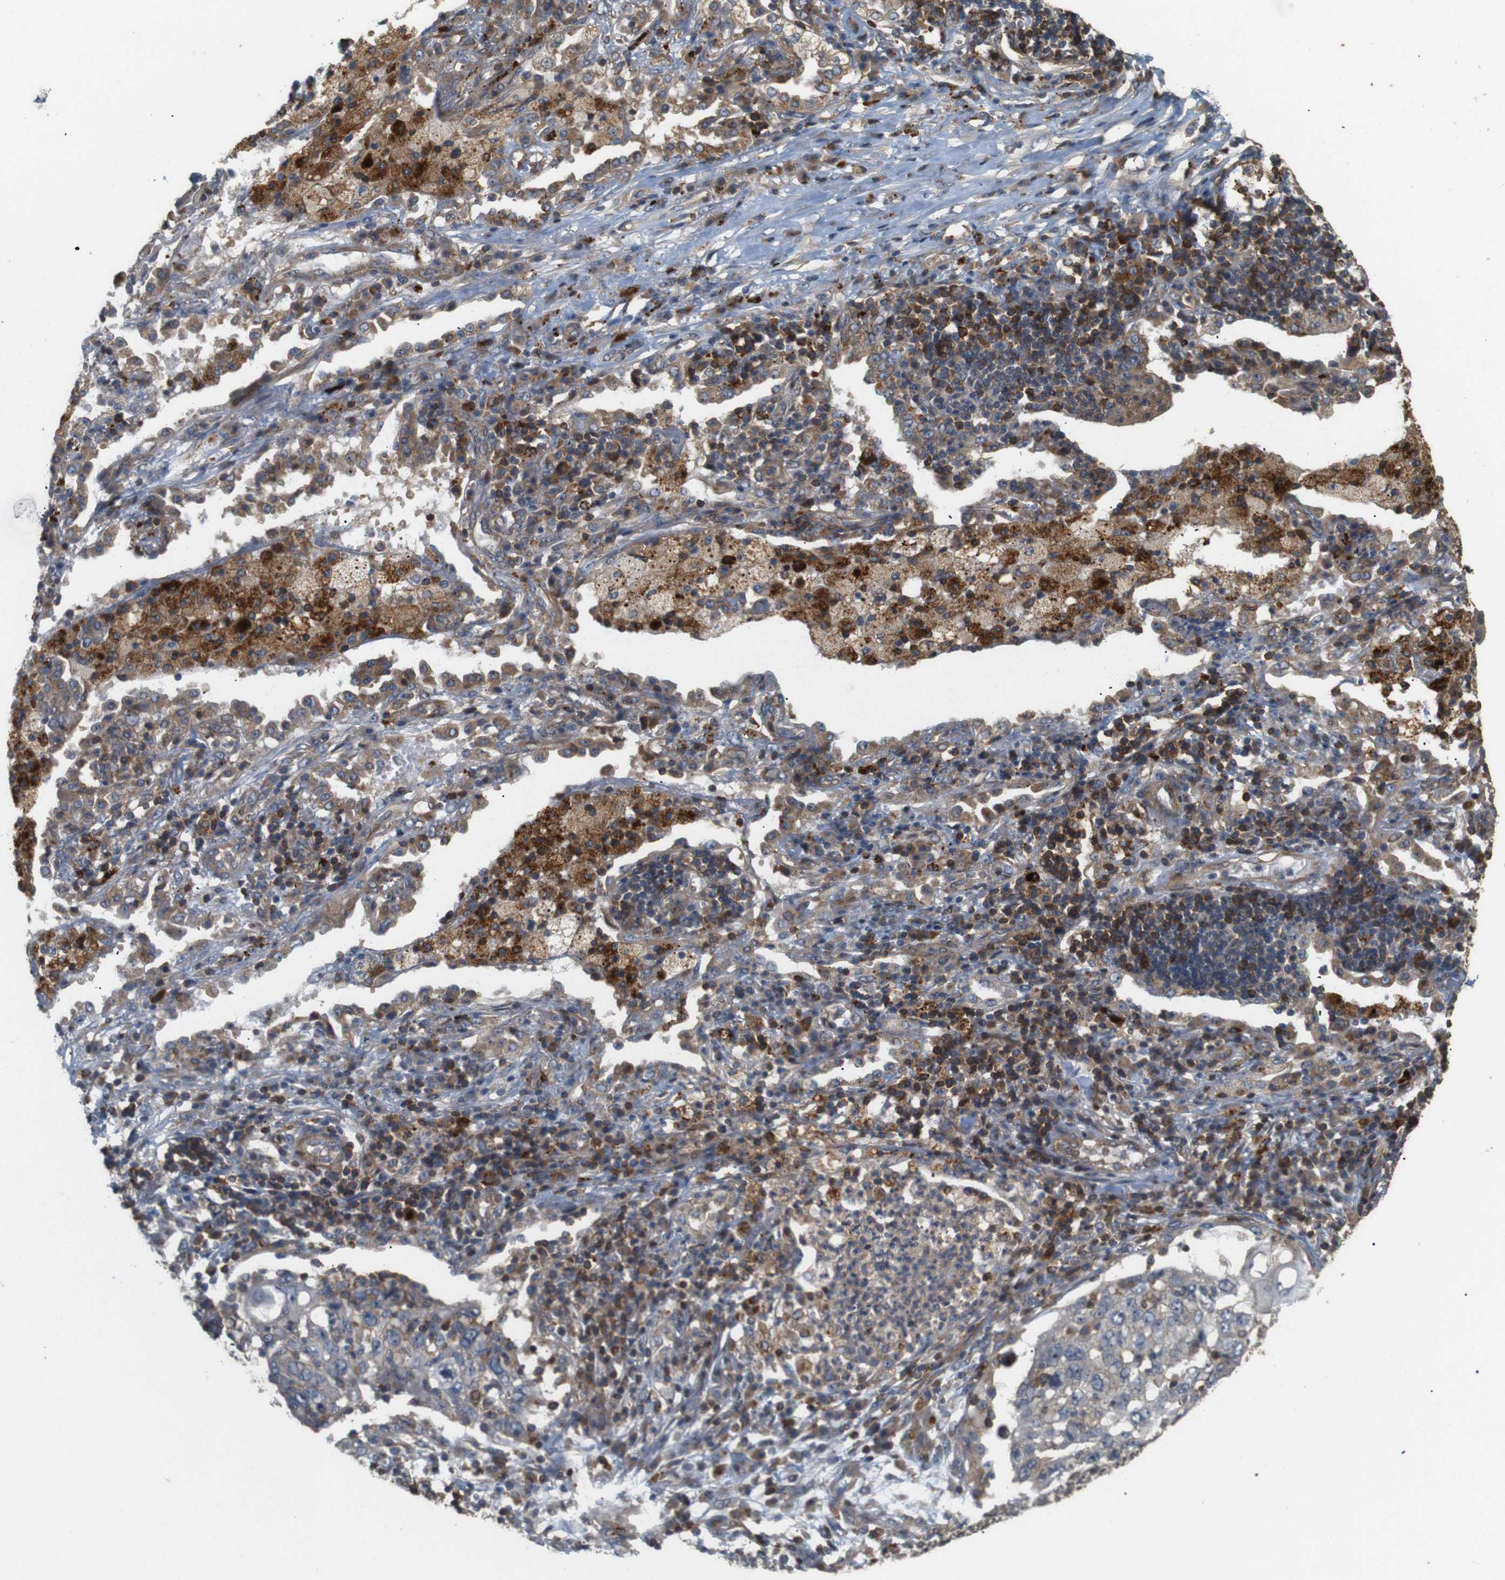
{"staining": {"intensity": "weak", "quantity": ">75%", "location": "cytoplasmic/membranous"}, "tissue": "lung cancer", "cell_type": "Tumor cells", "image_type": "cancer", "snomed": [{"axis": "morphology", "description": "Squamous cell carcinoma, NOS"}, {"axis": "topography", "description": "Lung"}], "caption": "Weak cytoplasmic/membranous expression is appreciated in about >75% of tumor cells in lung cancer (squamous cell carcinoma).", "gene": "KSR1", "patient": {"sex": "female", "age": 63}}